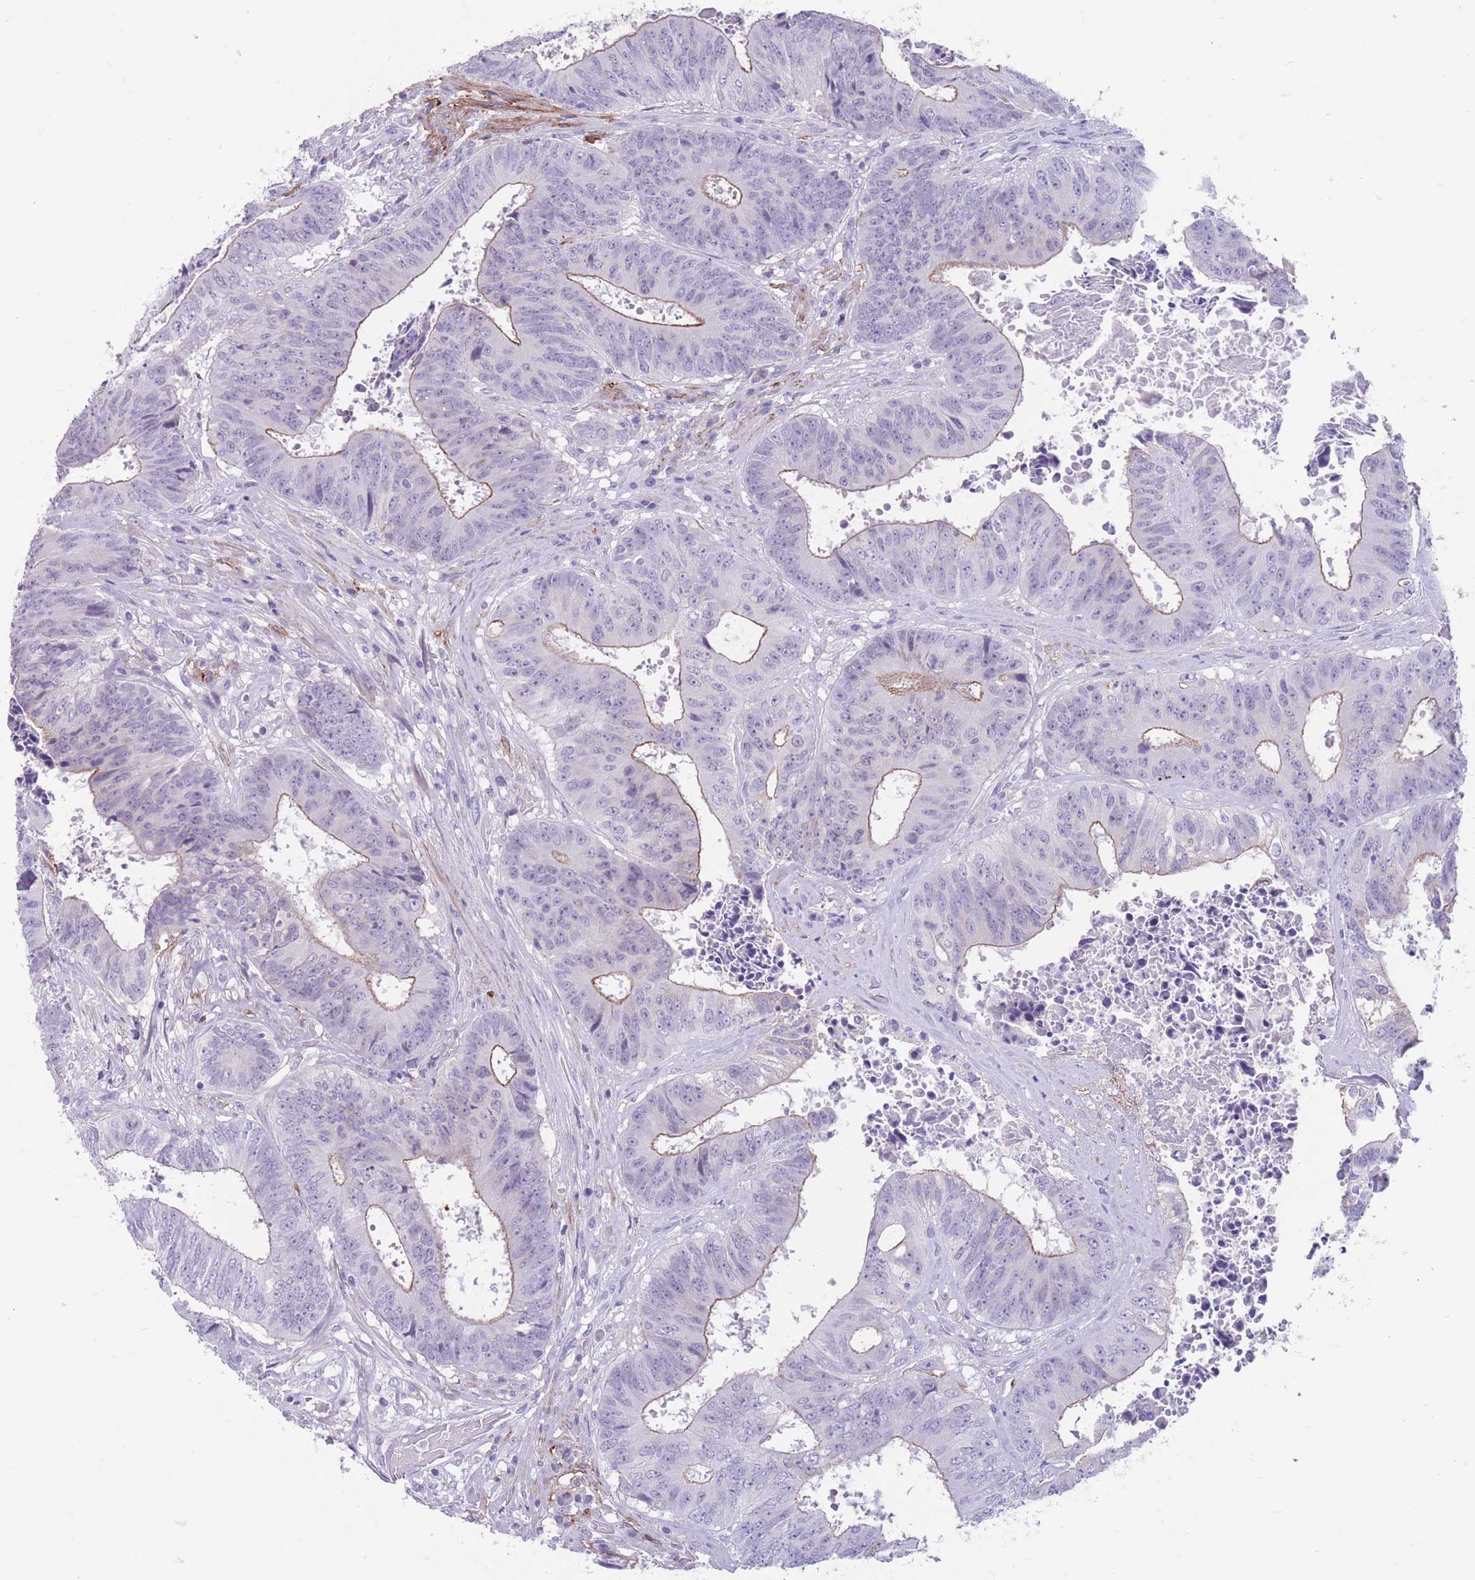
{"staining": {"intensity": "moderate", "quantity": "<25%", "location": "cytoplasmic/membranous"}, "tissue": "colorectal cancer", "cell_type": "Tumor cells", "image_type": "cancer", "snomed": [{"axis": "morphology", "description": "Adenocarcinoma, NOS"}, {"axis": "topography", "description": "Rectum"}], "caption": "Brown immunohistochemical staining in colorectal adenocarcinoma shows moderate cytoplasmic/membranous positivity in approximately <25% of tumor cells.", "gene": "DPYD", "patient": {"sex": "male", "age": 72}}